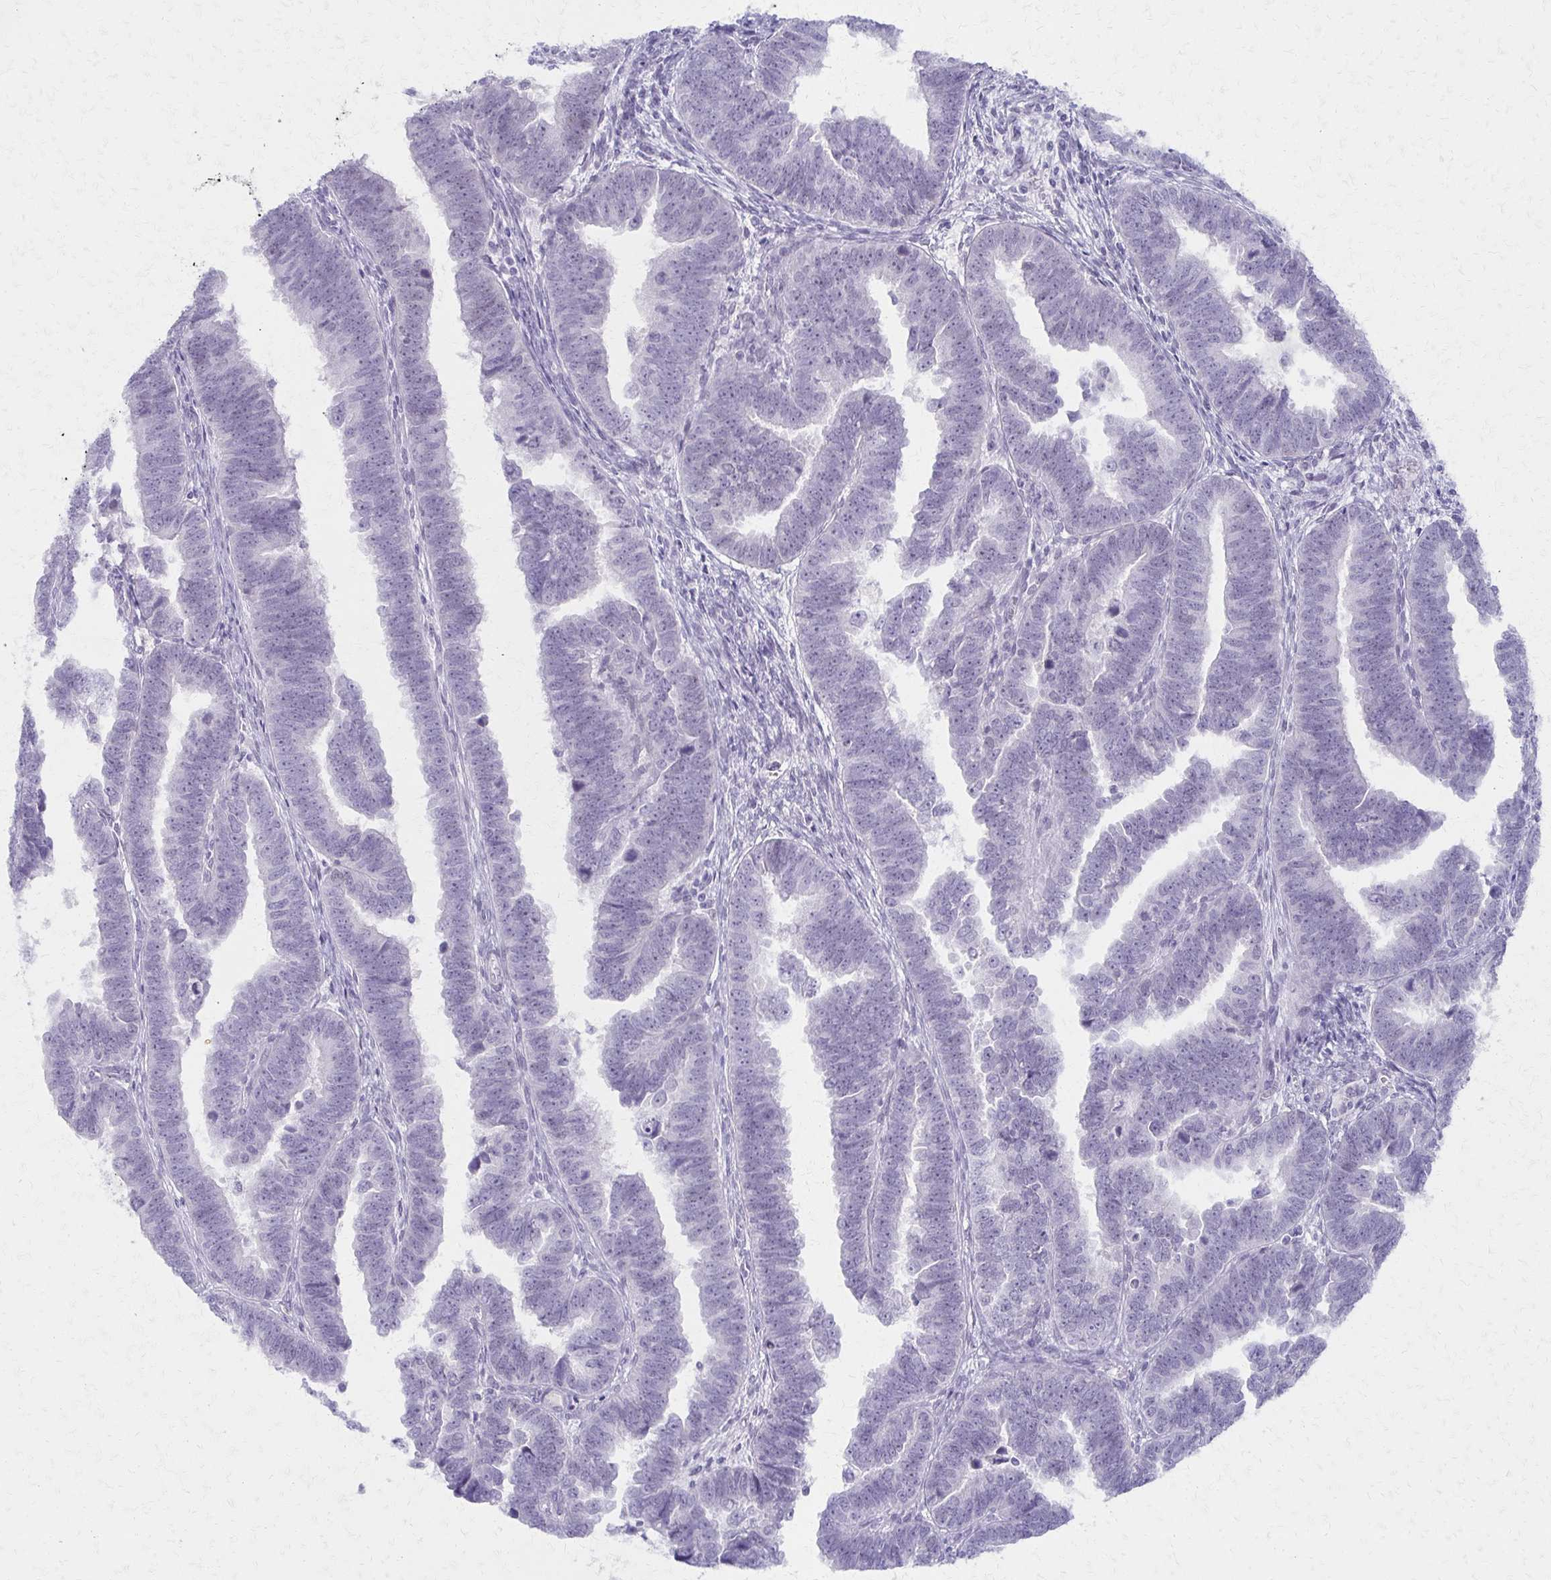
{"staining": {"intensity": "negative", "quantity": "none", "location": "none"}, "tissue": "endometrial cancer", "cell_type": "Tumor cells", "image_type": "cancer", "snomed": [{"axis": "morphology", "description": "Adenocarcinoma, NOS"}, {"axis": "topography", "description": "Endometrium"}], "caption": "This photomicrograph is of adenocarcinoma (endometrial) stained with IHC to label a protein in brown with the nuclei are counter-stained blue. There is no staining in tumor cells.", "gene": "MORC4", "patient": {"sex": "female", "age": 75}}